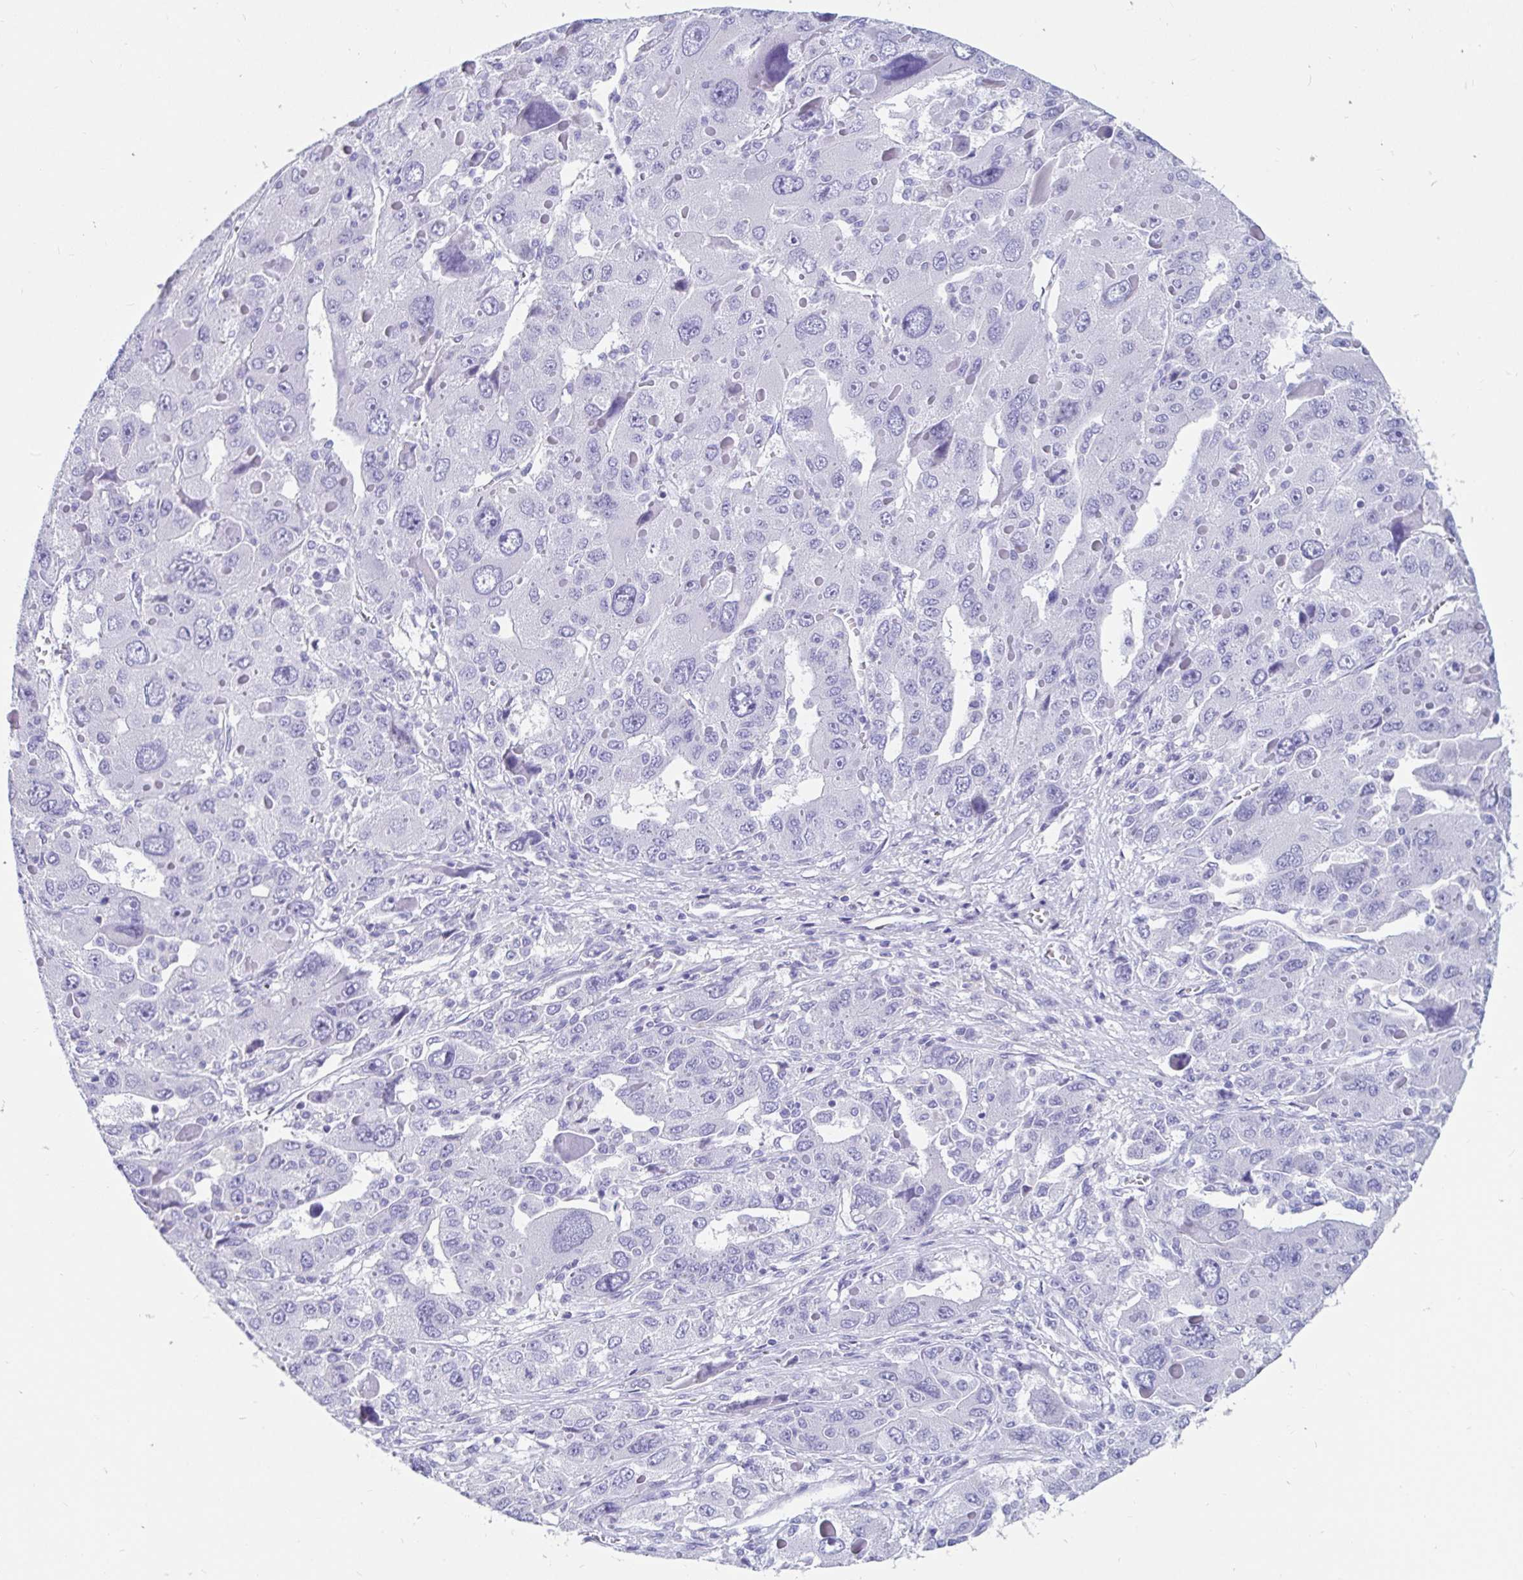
{"staining": {"intensity": "negative", "quantity": "none", "location": "none"}, "tissue": "liver cancer", "cell_type": "Tumor cells", "image_type": "cancer", "snomed": [{"axis": "morphology", "description": "Carcinoma, Hepatocellular, NOS"}, {"axis": "topography", "description": "Liver"}], "caption": "DAB immunohistochemical staining of liver cancer shows no significant expression in tumor cells.", "gene": "ZPBP2", "patient": {"sex": "female", "age": 41}}